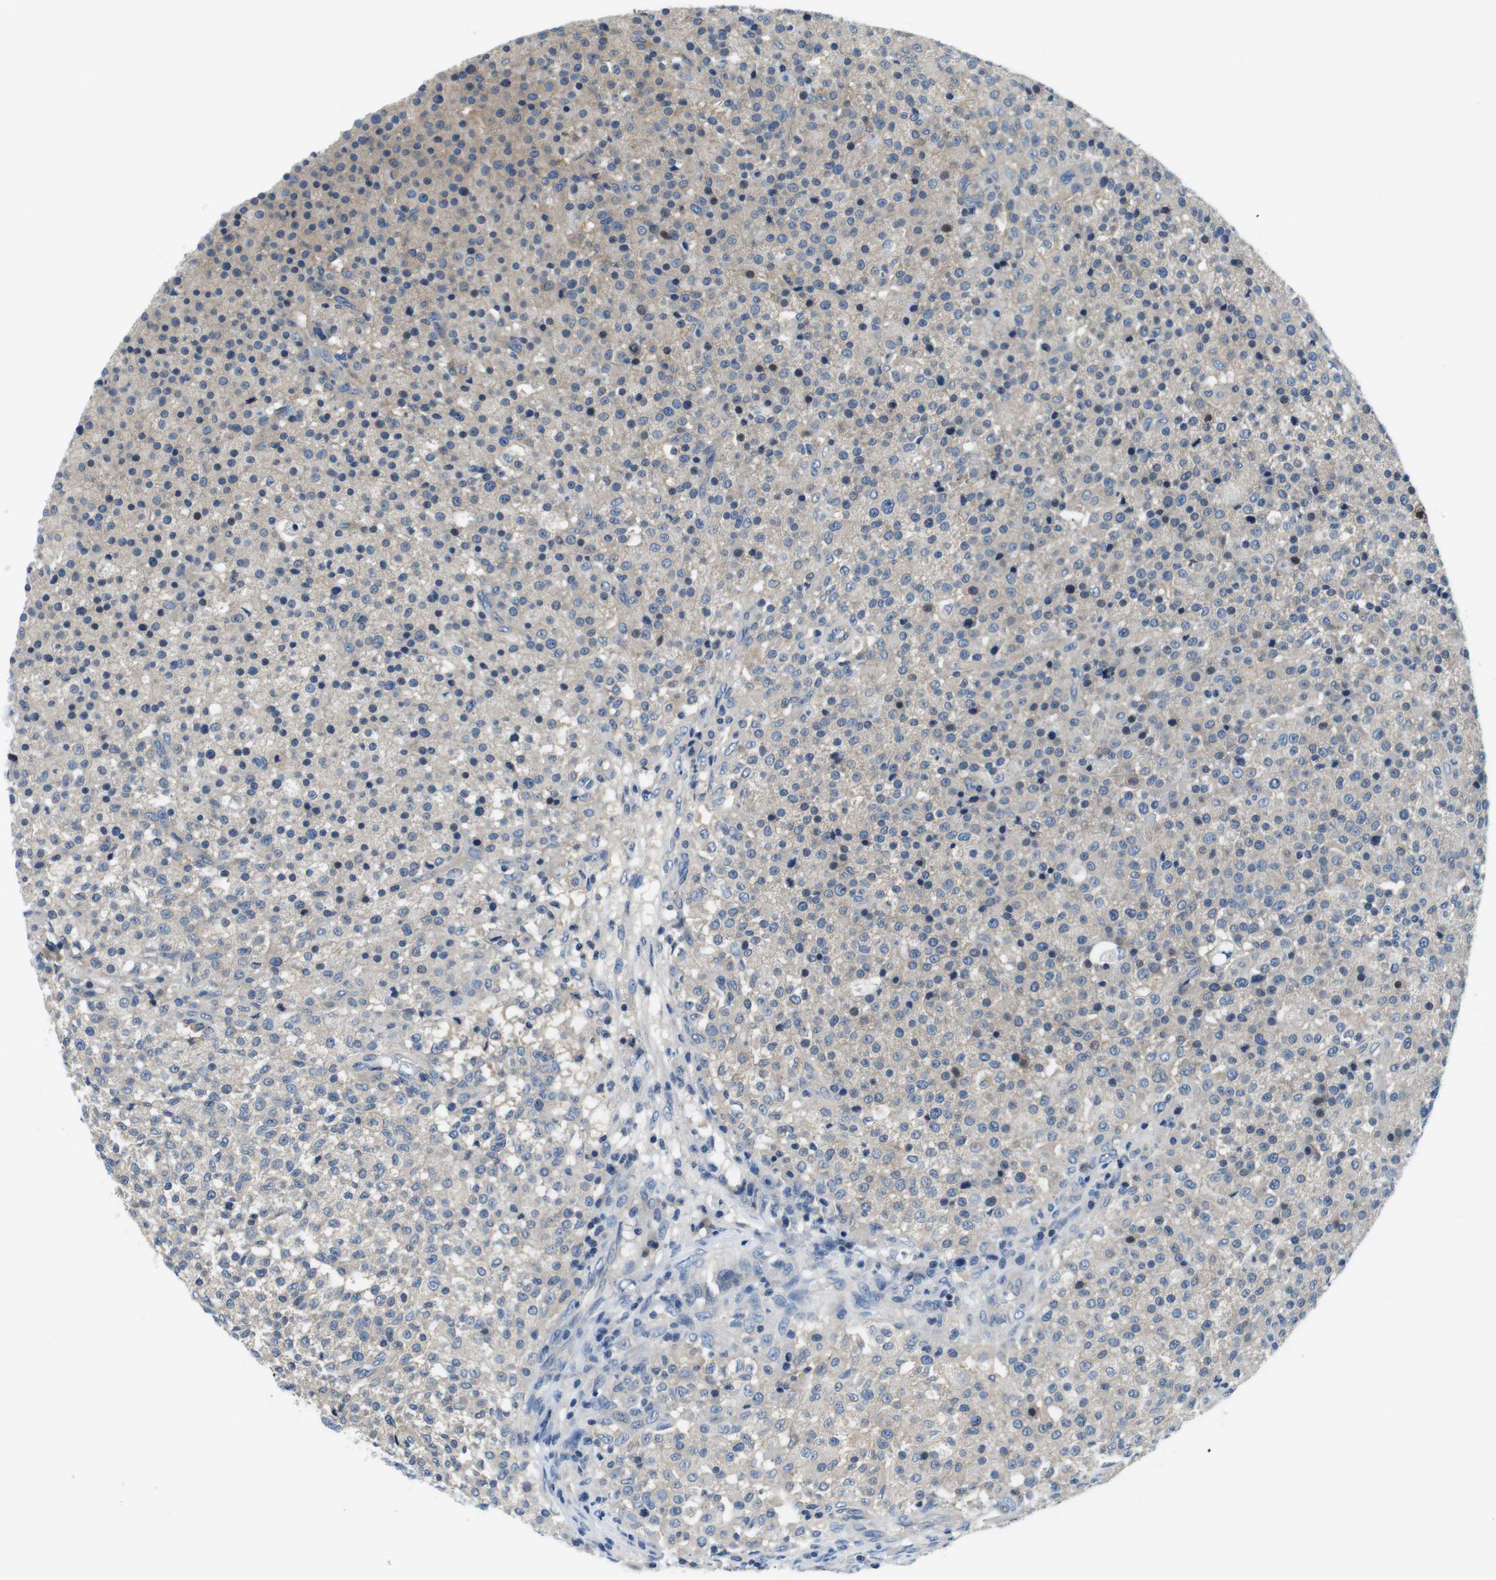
{"staining": {"intensity": "weak", "quantity": "25%-75%", "location": "cytoplasmic/membranous"}, "tissue": "testis cancer", "cell_type": "Tumor cells", "image_type": "cancer", "snomed": [{"axis": "morphology", "description": "Seminoma, NOS"}, {"axis": "topography", "description": "Testis"}], "caption": "Testis cancer was stained to show a protein in brown. There is low levels of weak cytoplasmic/membranous expression in about 25%-75% of tumor cells. (IHC, brightfield microscopy, high magnification).", "gene": "DENND4C", "patient": {"sex": "male", "age": 59}}